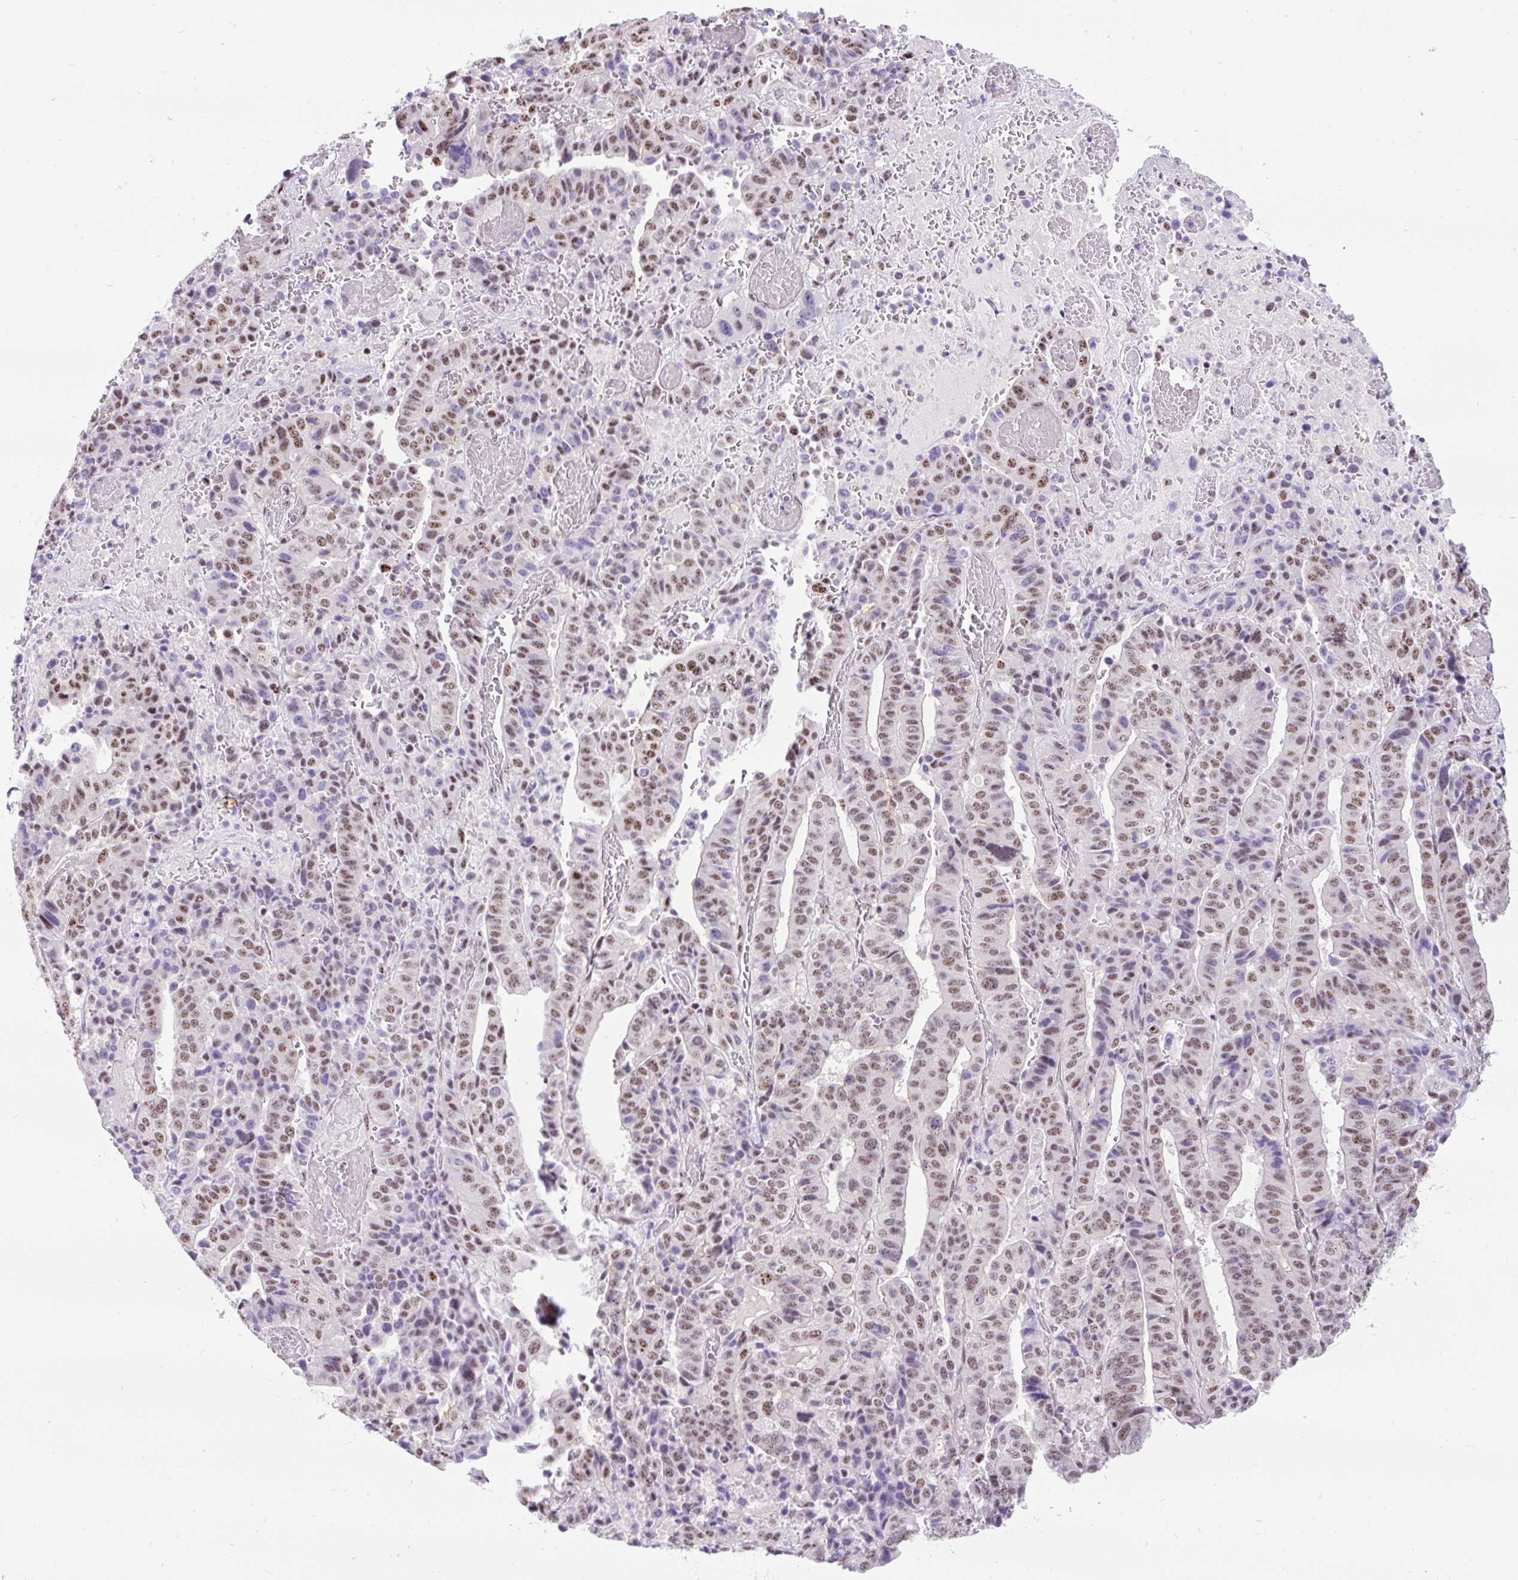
{"staining": {"intensity": "moderate", "quantity": "25%-75%", "location": "nuclear"}, "tissue": "stomach cancer", "cell_type": "Tumor cells", "image_type": "cancer", "snomed": [{"axis": "morphology", "description": "Adenocarcinoma, NOS"}, {"axis": "topography", "description": "Stomach"}], "caption": "Immunohistochemical staining of stomach adenocarcinoma shows medium levels of moderate nuclear protein staining in approximately 25%-75% of tumor cells. The protein of interest is shown in brown color, while the nuclei are stained blue.", "gene": "SMC5", "patient": {"sex": "male", "age": 48}}